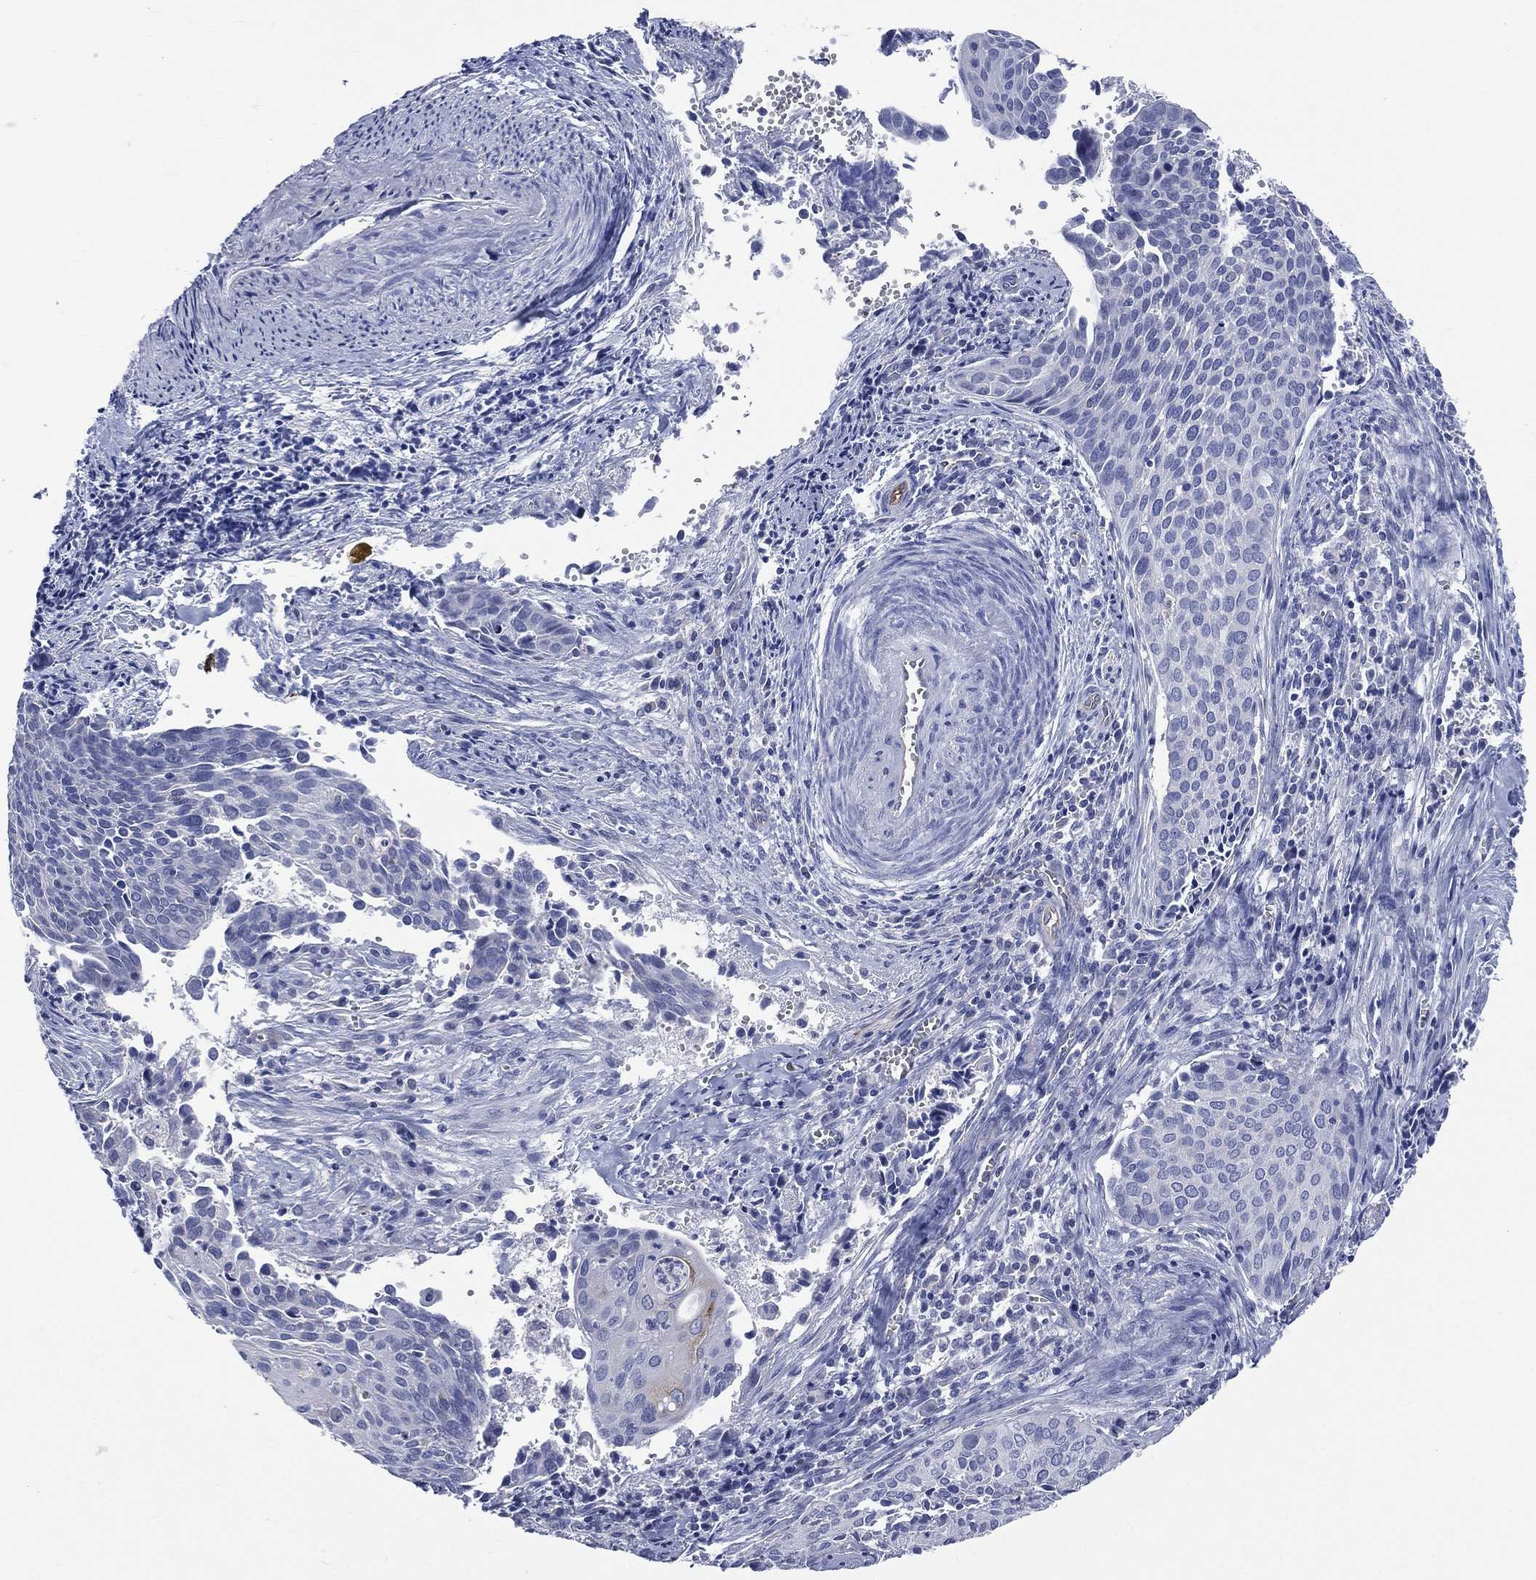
{"staining": {"intensity": "negative", "quantity": "none", "location": "none"}, "tissue": "cervical cancer", "cell_type": "Tumor cells", "image_type": "cancer", "snomed": [{"axis": "morphology", "description": "Squamous cell carcinoma, NOS"}, {"axis": "topography", "description": "Cervix"}], "caption": "Immunohistochemistry (IHC) histopathology image of human cervical squamous cell carcinoma stained for a protein (brown), which exhibits no positivity in tumor cells.", "gene": "AKAP3", "patient": {"sex": "female", "age": 29}}